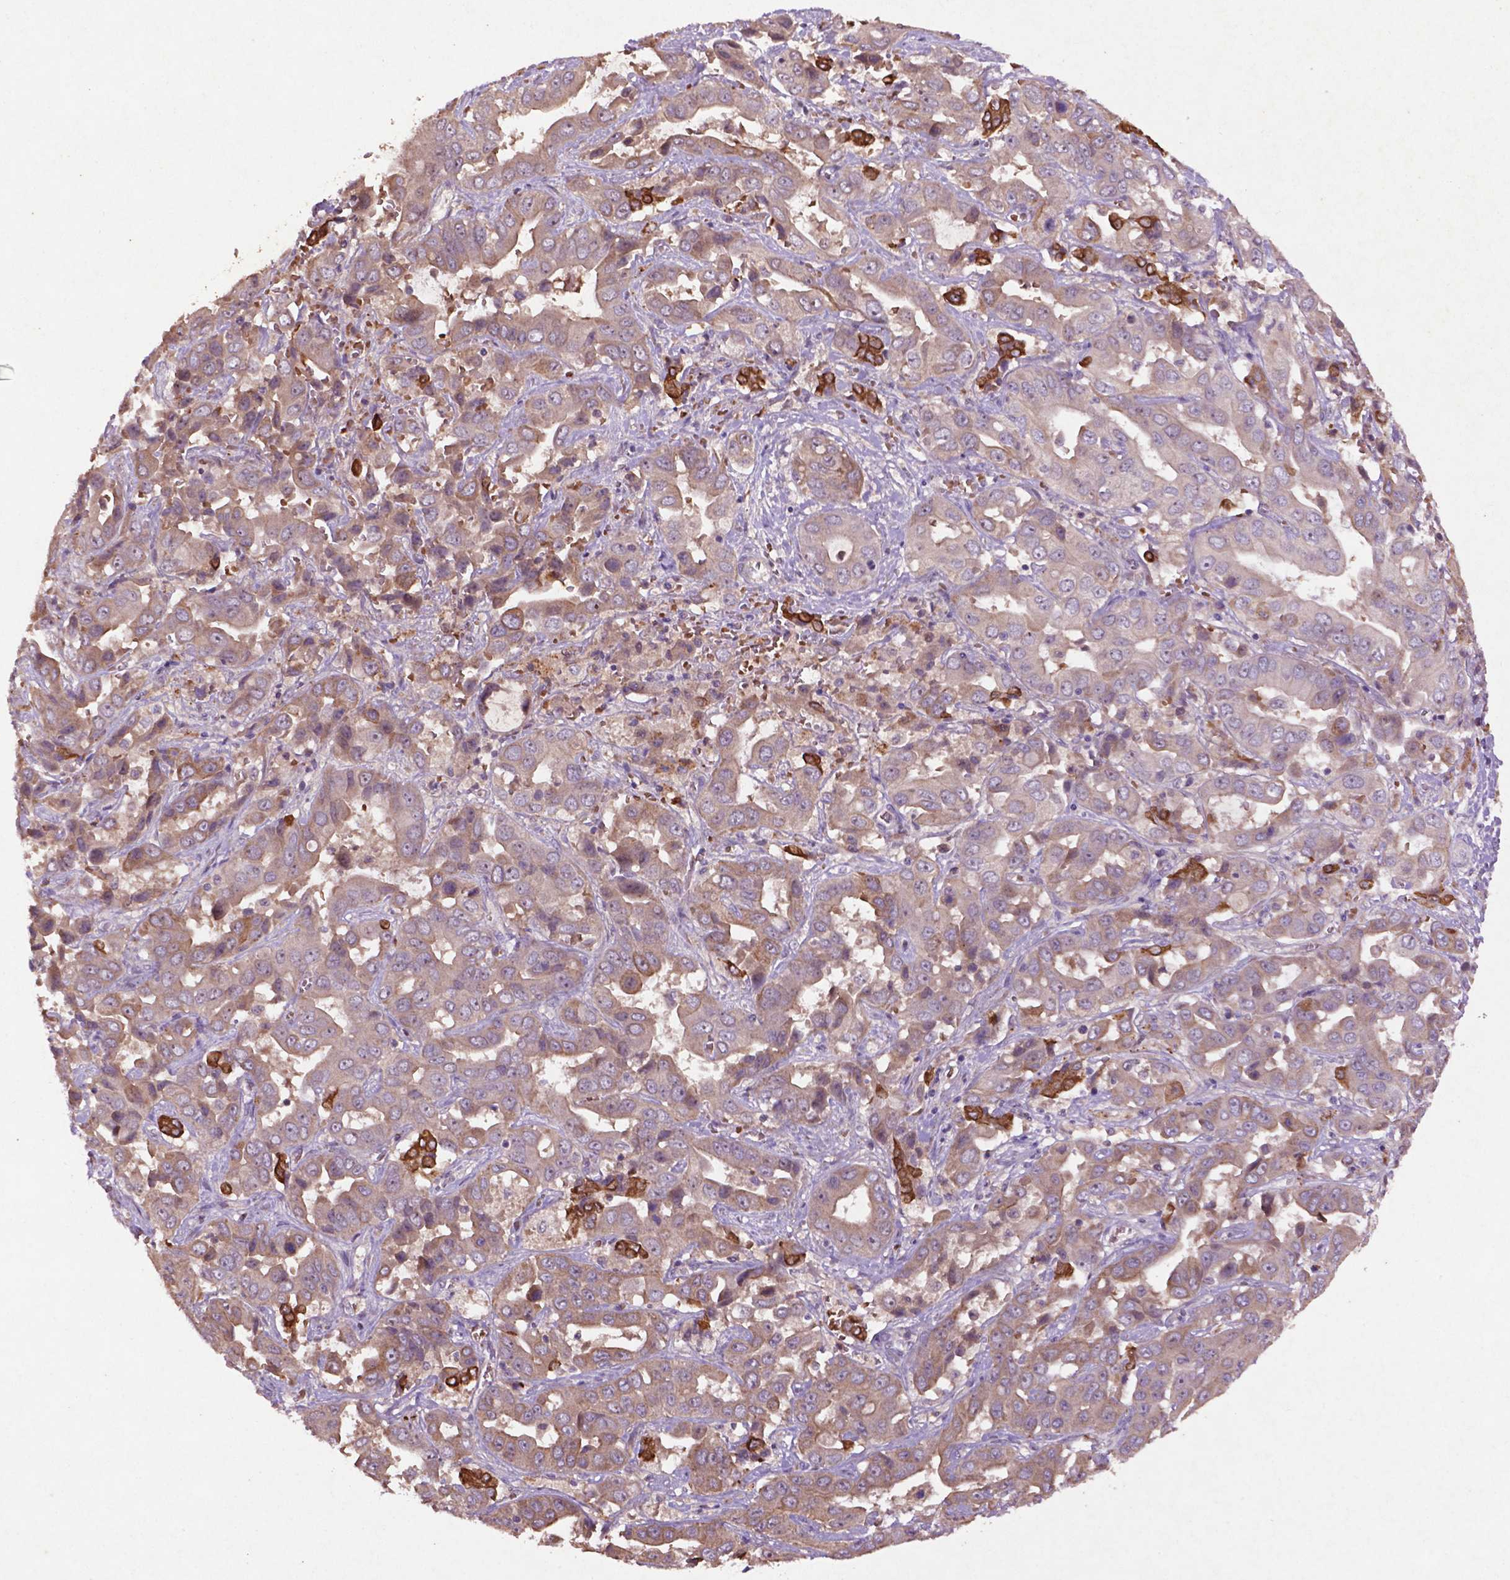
{"staining": {"intensity": "strong", "quantity": "<25%", "location": "cytoplasmic/membranous"}, "tissue": "liver cancer", "cell_type": "Tumor cells", "image_type": "cancer", "snomed": [{"axis": "morphology", "description": "Cholangiocarcinoma"}, {"axis": "topography", "description": "Liver"}], "caption": "Protein expression analysis of human cholangiocarcinoma (liver) reveals strong cytoplasmic/membranous positivity in about <25% of tumor cells.", "gene": "COQ2", "patient": {"sex": "female", "age": 52}}